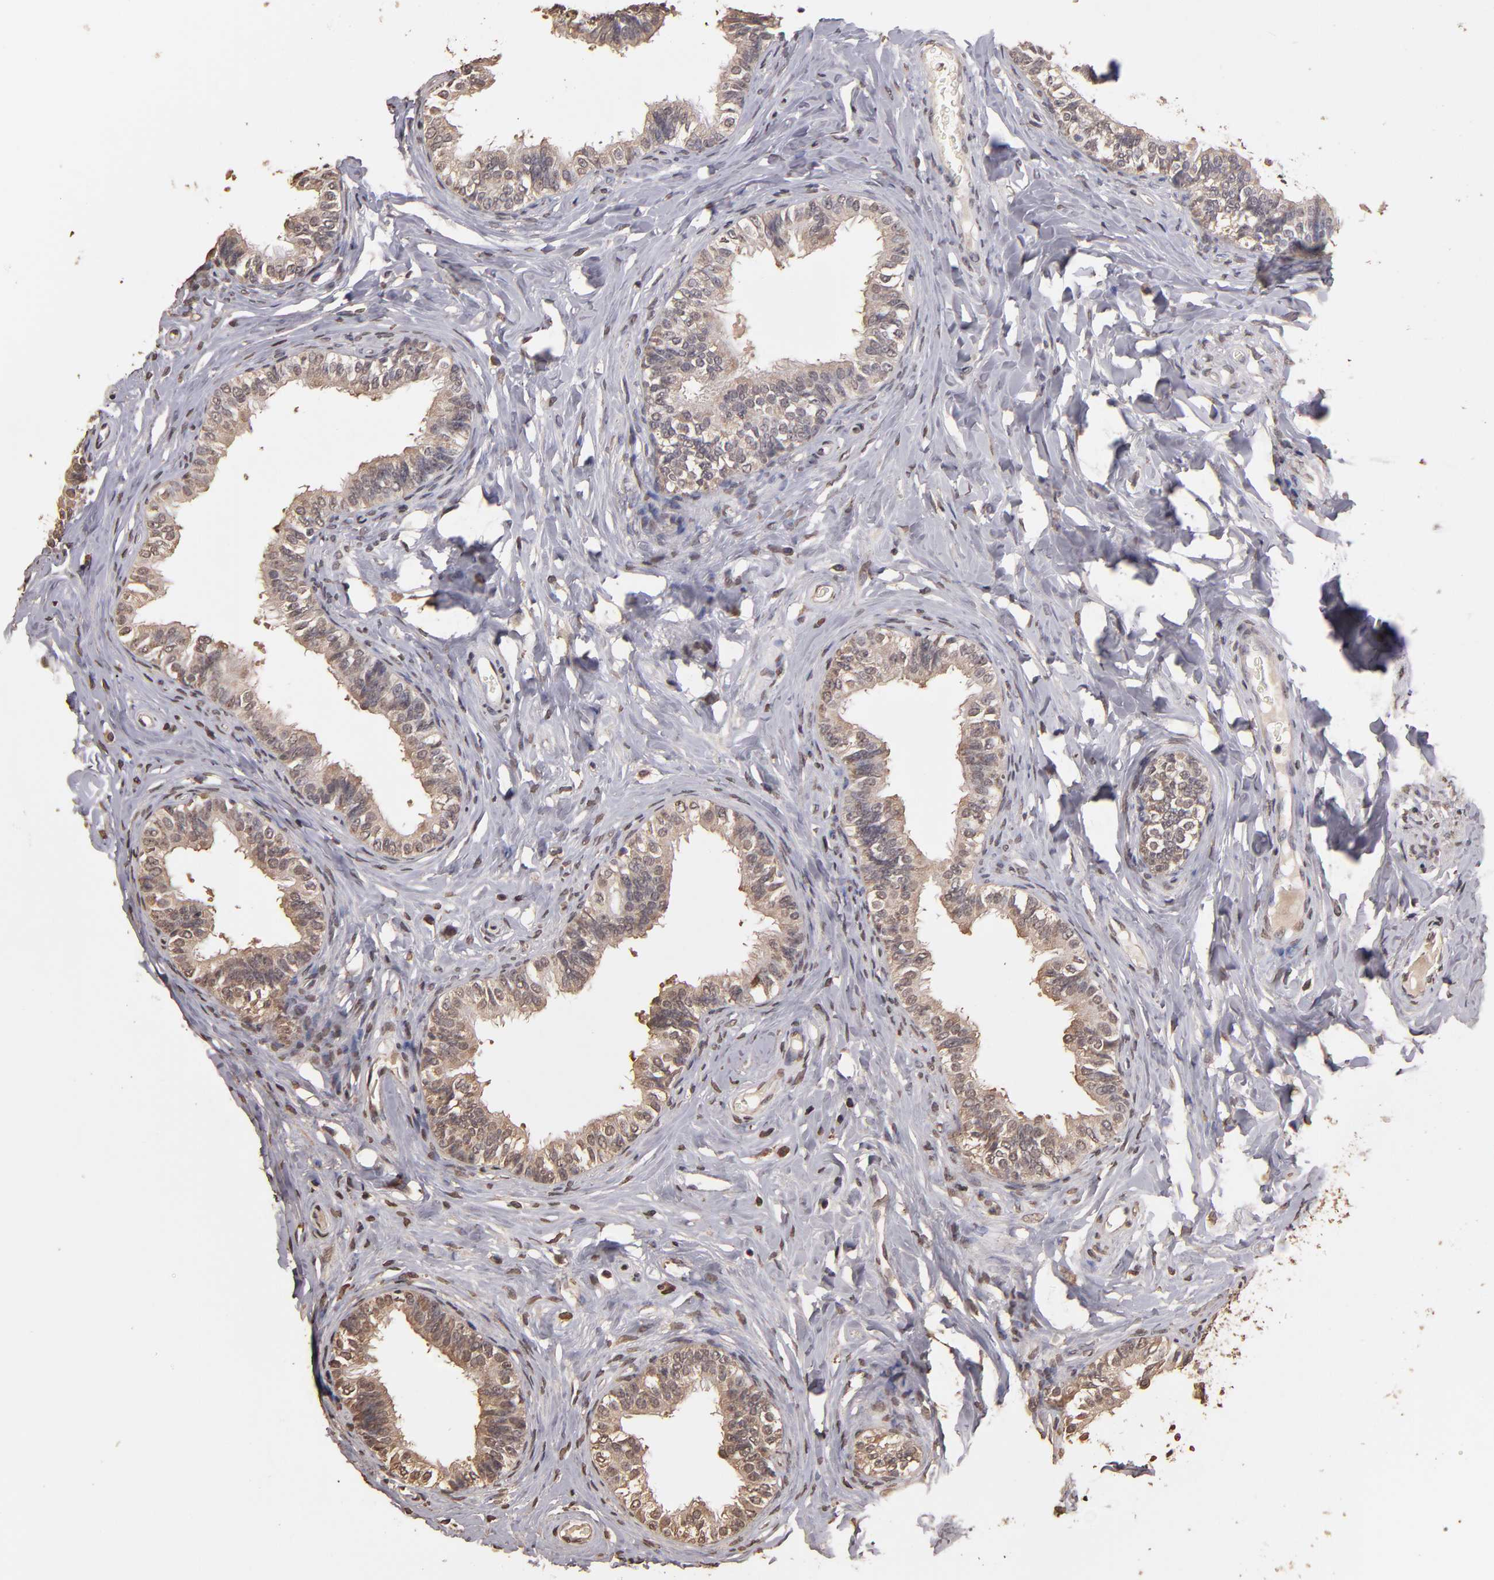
{"staining": {"intensity": "moderate", "quantity": "25%-75%", "location": "cytoplasmic/membranous"}, "tissue": "epididymis", "cell_type": "Glandular cells", "image_type": "normal", "snomed": [{"axis": "morphology", "description": "Normal tissue, NOS"}, {"axis": "topography", "description": "Soft tissue"}, {"axis": "topography", "description": "Epididymis"}], "caption": "The photomicrograph reveals staining of normal epididymis, revealing moderate cytoplasmic/membranous protein expression (brown color) within glandular cells.", "gene": "OPHN1", "patient": {"sex": "male", "age": 26}}